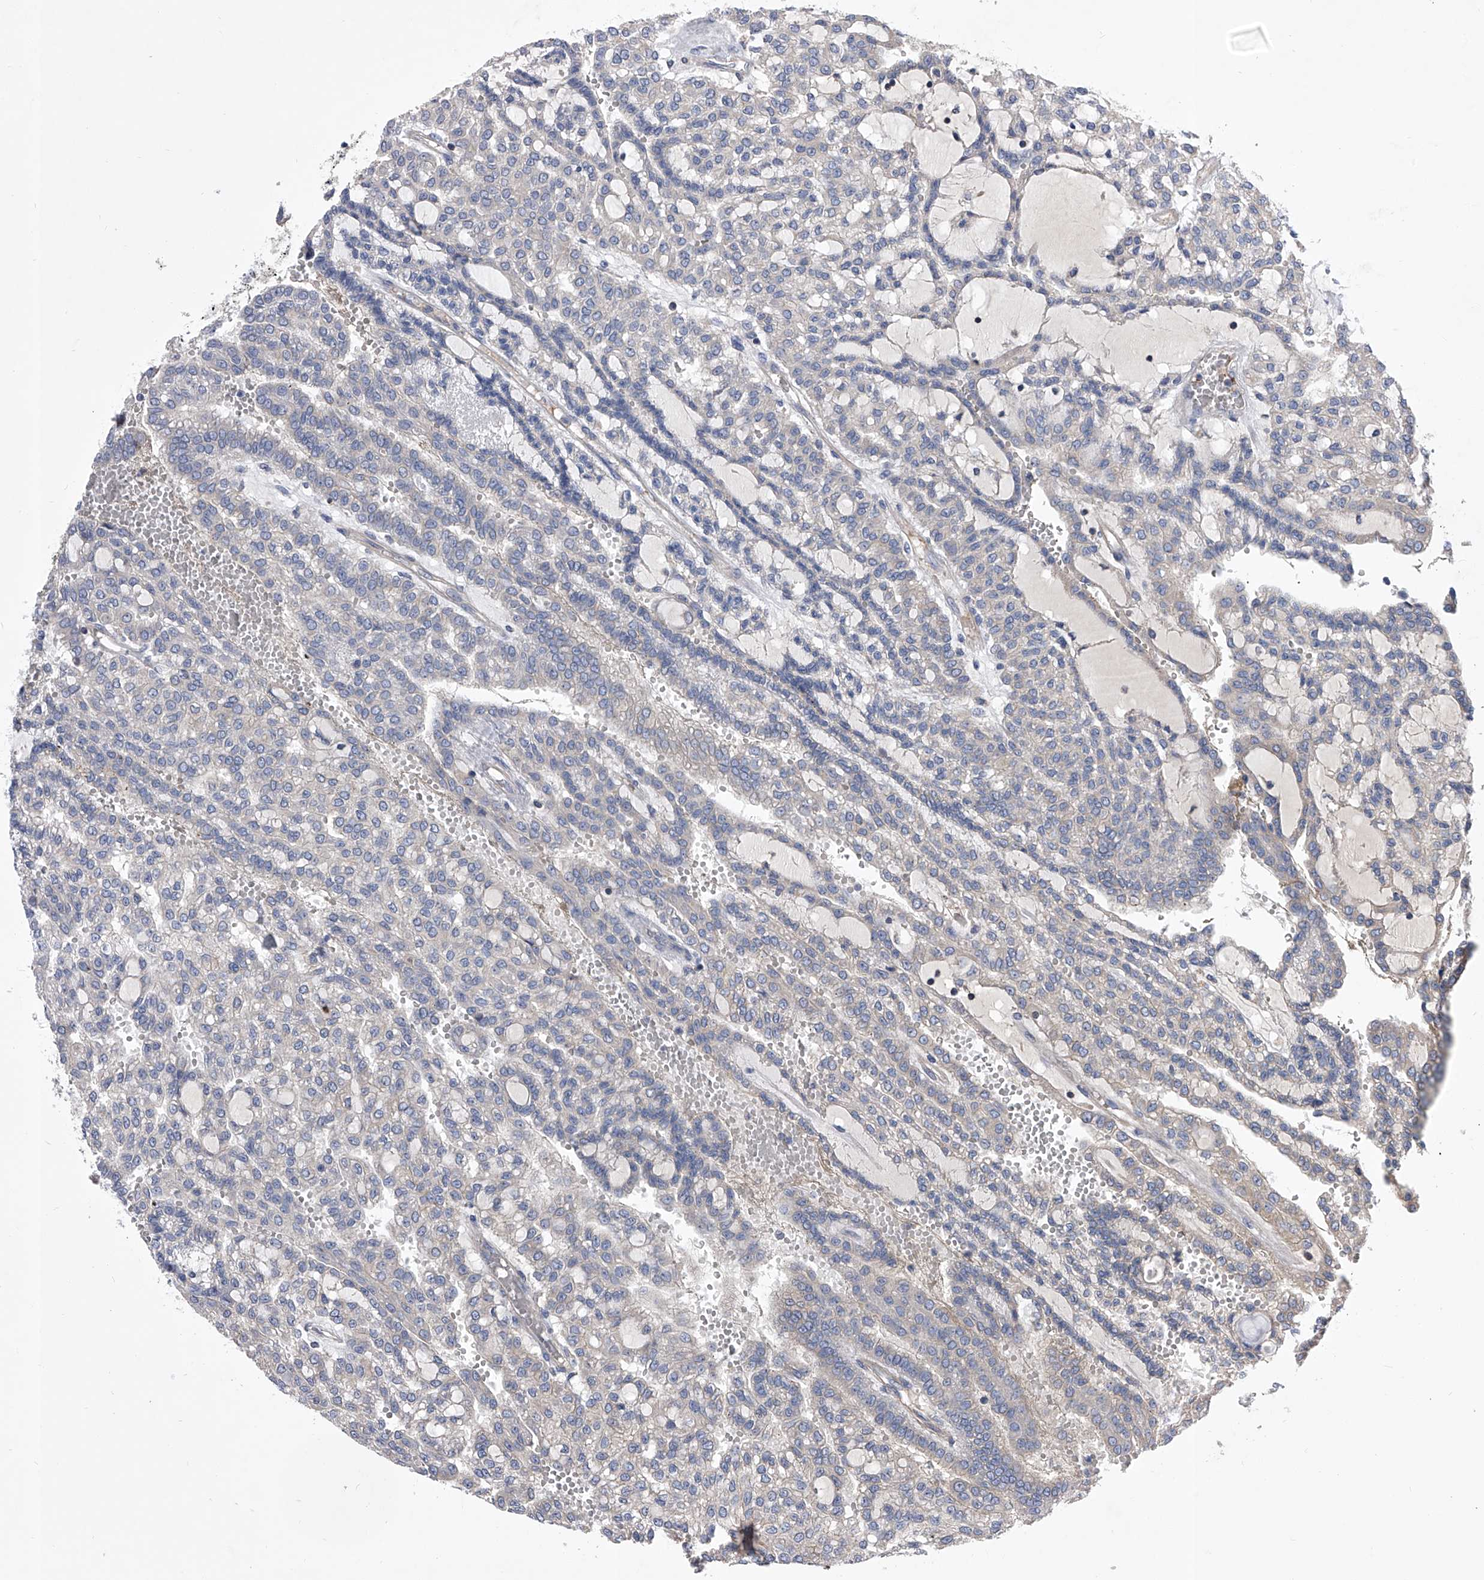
{"staining": {"intensity": "negative", "quantity": "none", "location": "none"}, "tissue": "renal cancer", "cell_type": "Tumor cells", "image_type": "cancer", "snomed": [{"axis": "morphology", "description": "Adenocarcinoma, NOS"}, {"axis": "topography", "description": "Kidney"}], "caption": "The micrograph exhibits no staining of tumor cells in renal cancer (adenocarcinoma).", "gene": "CUL7", "patient": {"sex": "male", "age": 63}}